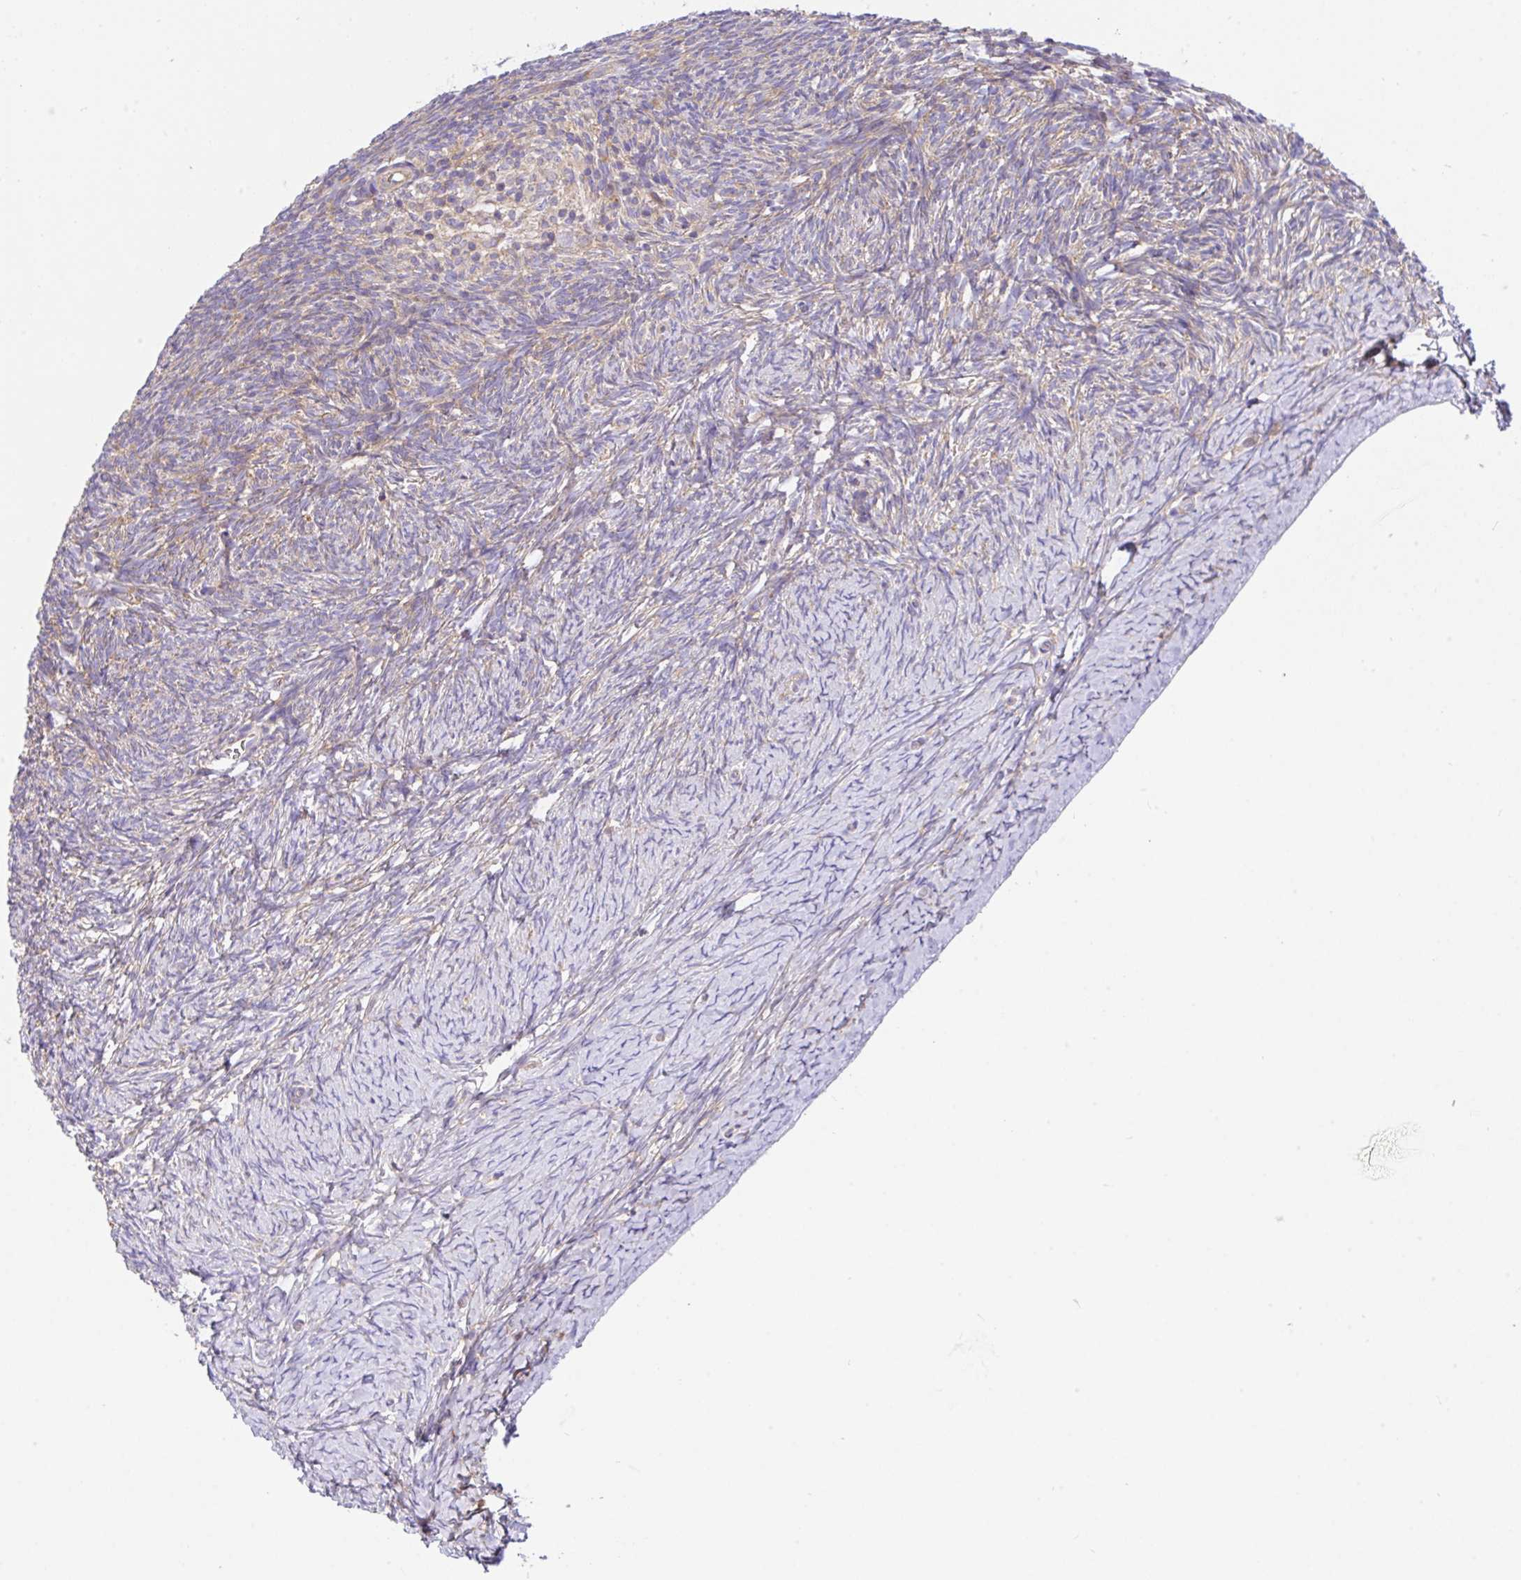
{"staining": {"intensity": "weak", "quantity": "25%-75%", "location": "cytoplasmic/membranous"}, "tissue": "ovary", "cell_type": "Ovarian stroma cells", "image_type": "normal", "snomed": [{"axis": "morphology", "description": "Normal tissue, NOS"}, {"axis": "topography", "description": "Ovary"}], "caption": "Immunohistochemical staining of unremarkable ovary demonstrates low levels of weak cytoplasmic/membranous staining in about 25%-75% of ovarian stroma cells.", "gene": "GFPT2", "patient": {"sex": "female", "age": 39}}